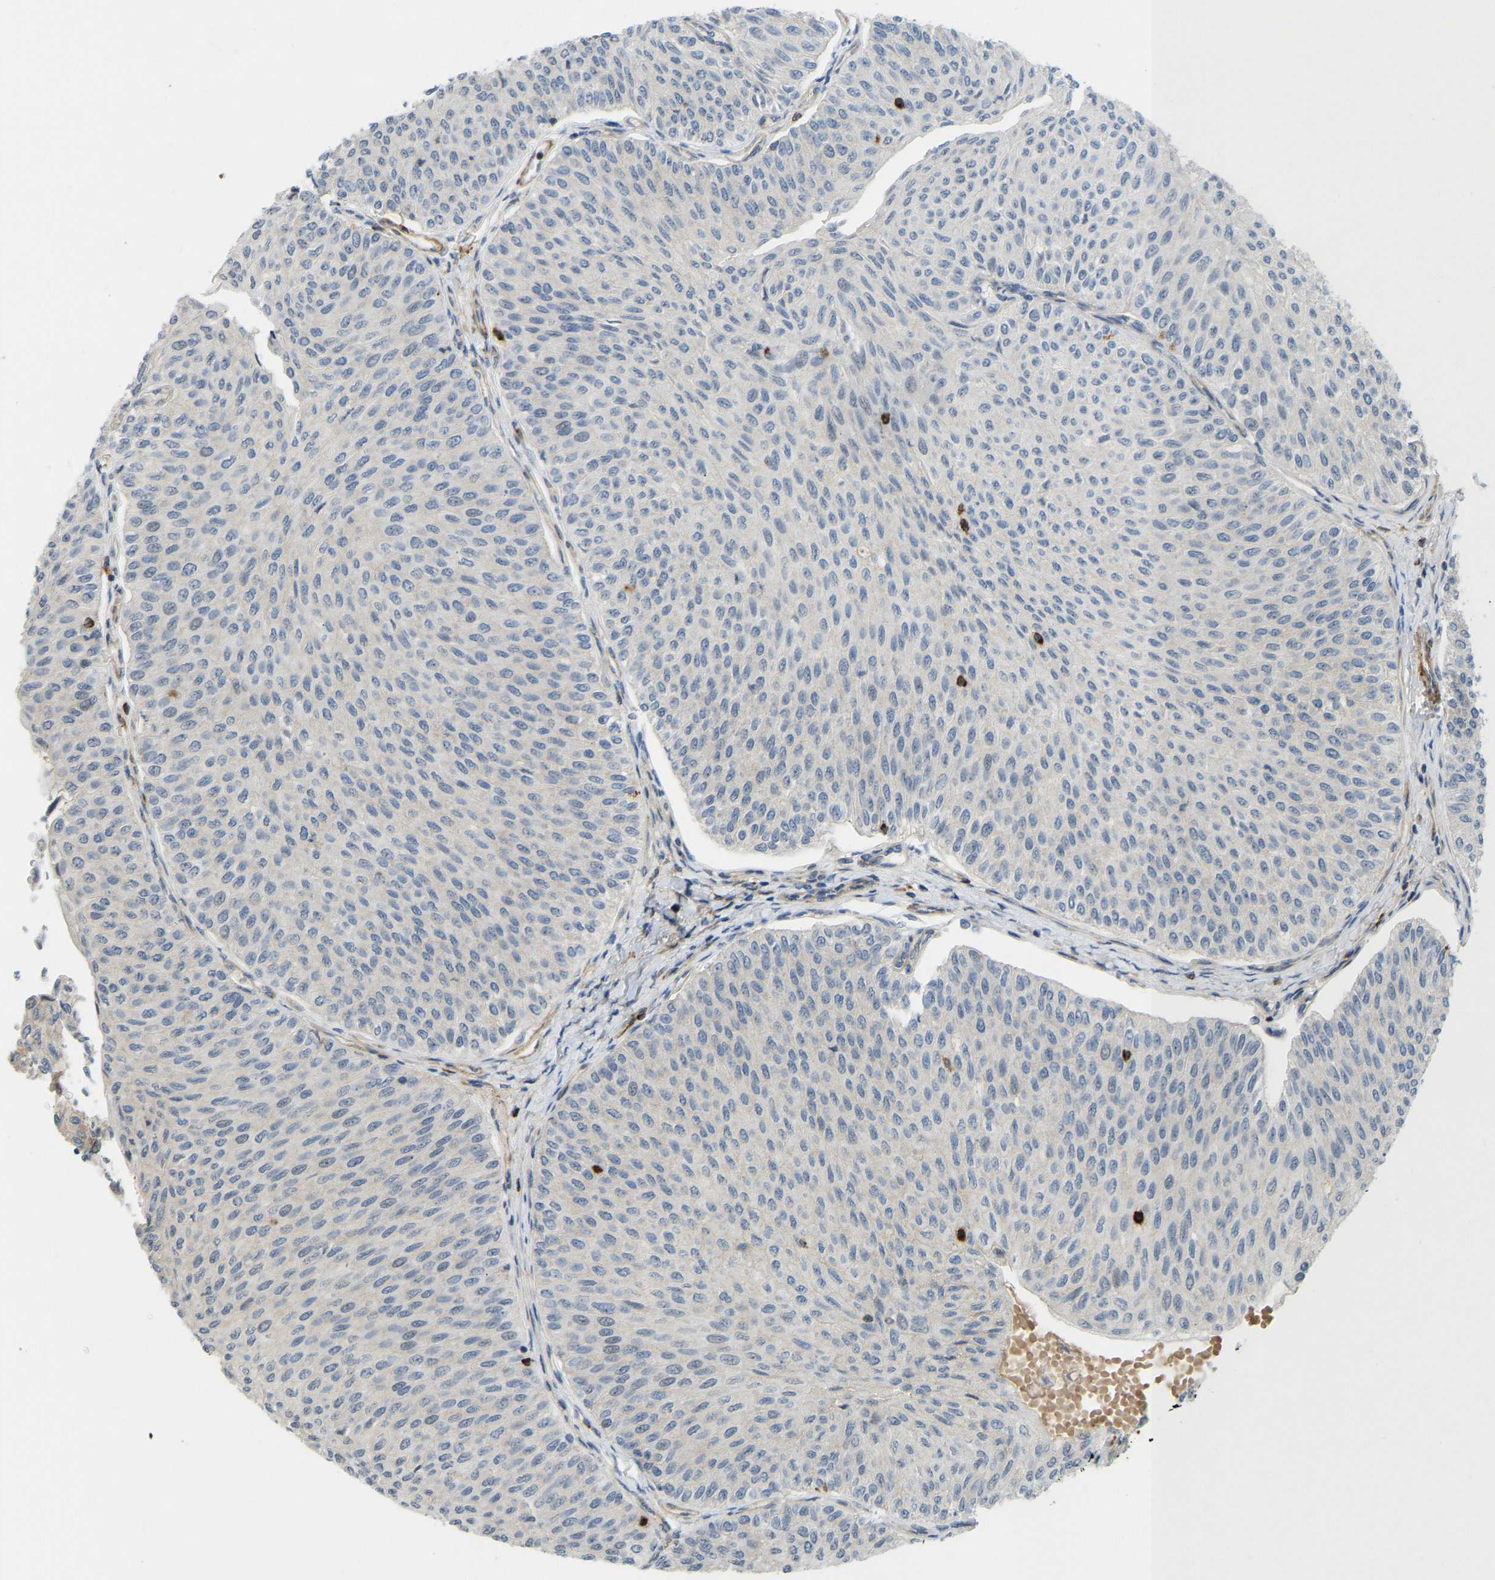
{"staining": {"intensity": "negative", "quantity": "none", "location": "none"}, "tissue": "urothelial cancer", "cell_type": "Tumor cells", "image_type": "cancer", "snomed": [{"axis": "morphology", "description": "Urothelial carcinoma, Low grade"}, {"axis": "topography", "description": "Urinary bladder"}], "caption": "Immunohistochemistry (IHC) of human urothelial cancer demonstrates no staining in tumor cells.", "gene": "KIAA1671", "patient": {"sex": "male", "age": 78}}